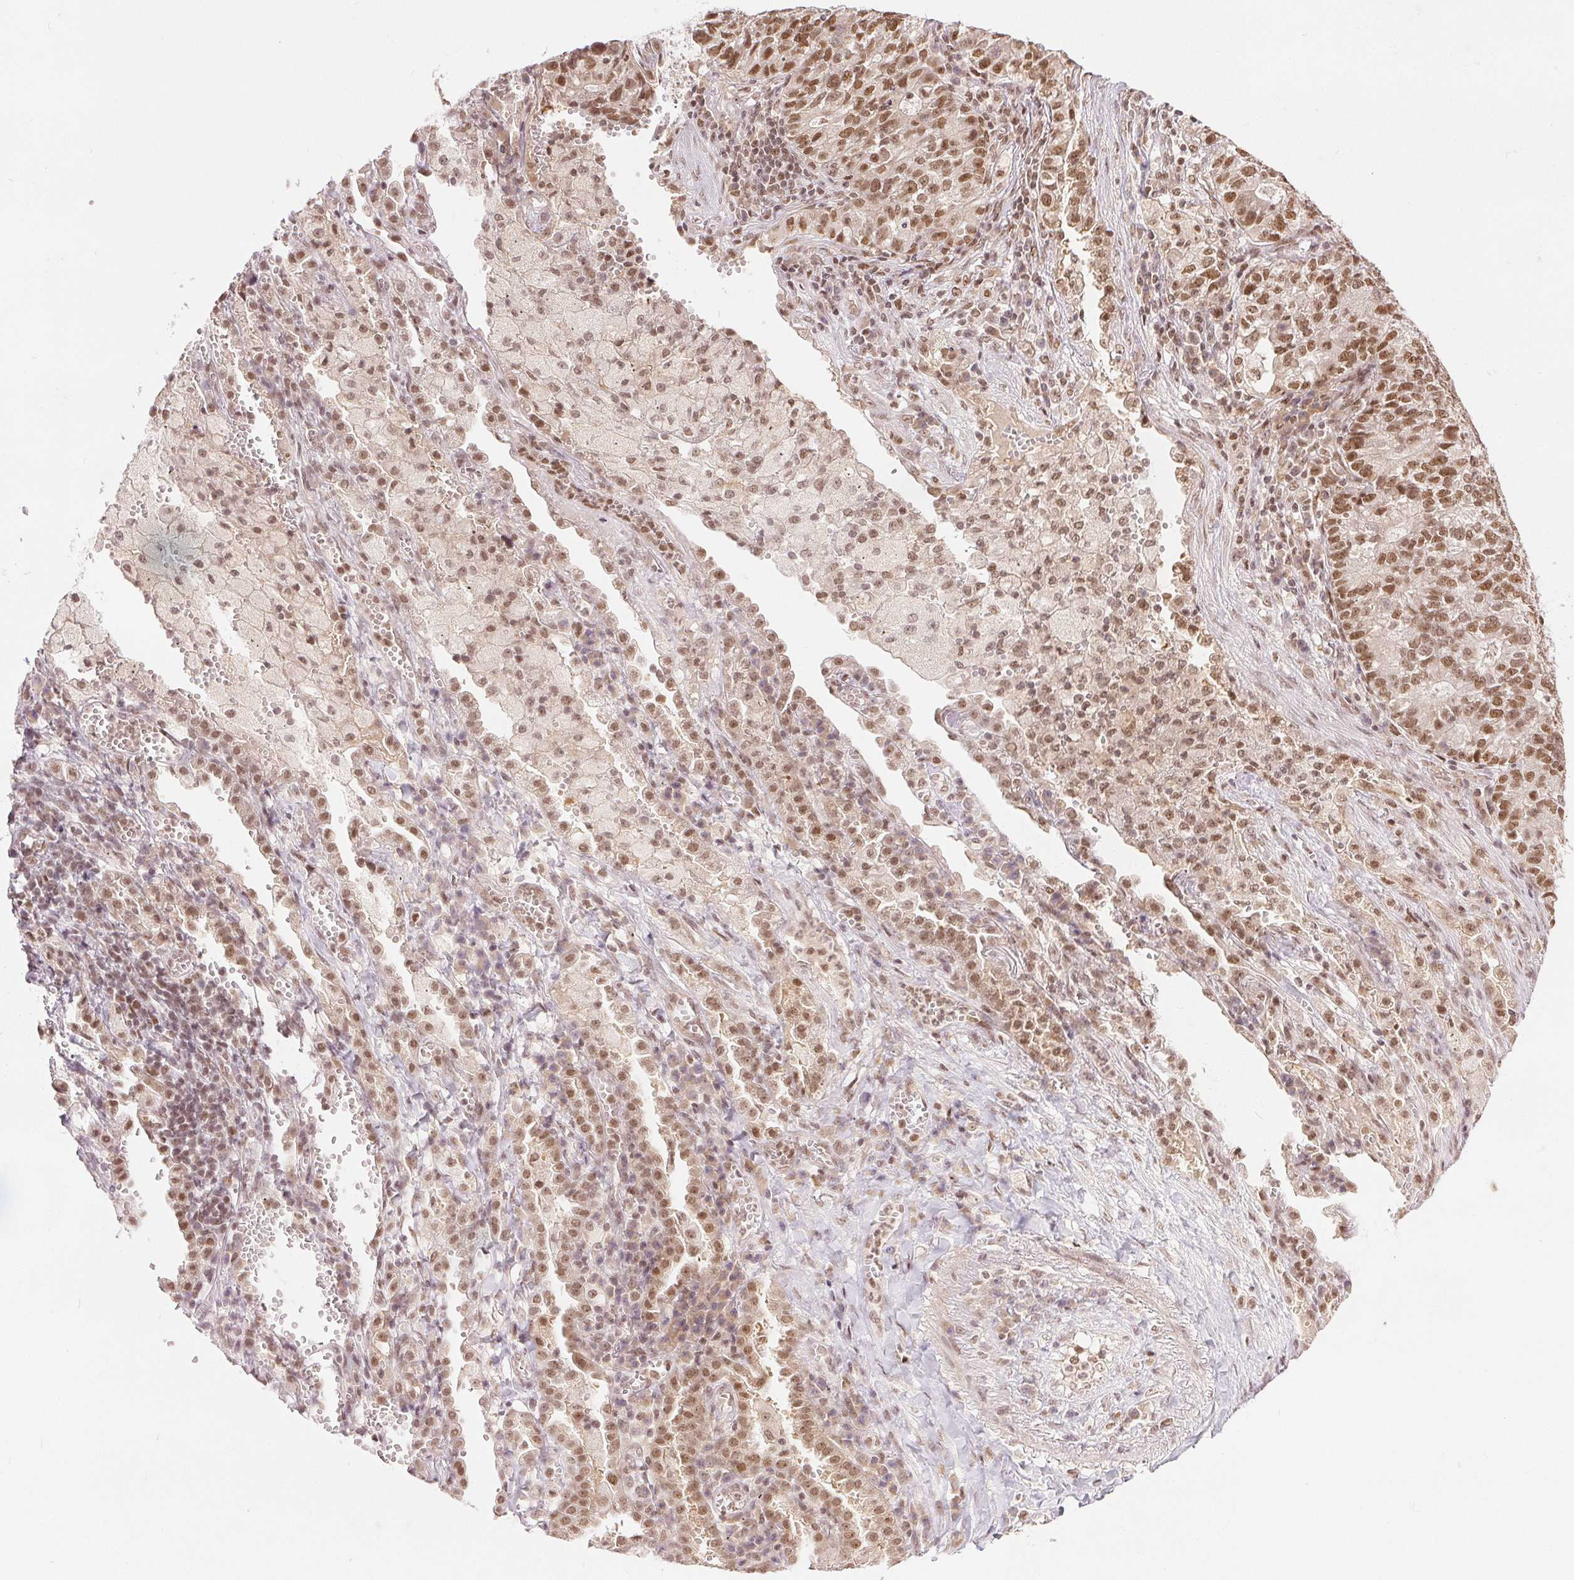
{"staining": {"intensity": "moderate", "quantity": ">75%", "location": "nuclear"}, "tissue": "lung cancer", "cell_type": "Tumor cells", "image_type": "cancer", "snomed": [{"axis": "morphology", "description": "Adenocarcinoma, NOS"}, {"axis": "topography", "description": "Lung"}], "caption": "Protein expression analysis of human adenocarcinoma (lung) reveals moderate nuclear expression in approximately >75% of tumor cells.", "gene": "DEK", "patient": {"sex": "male", "age": 57}}